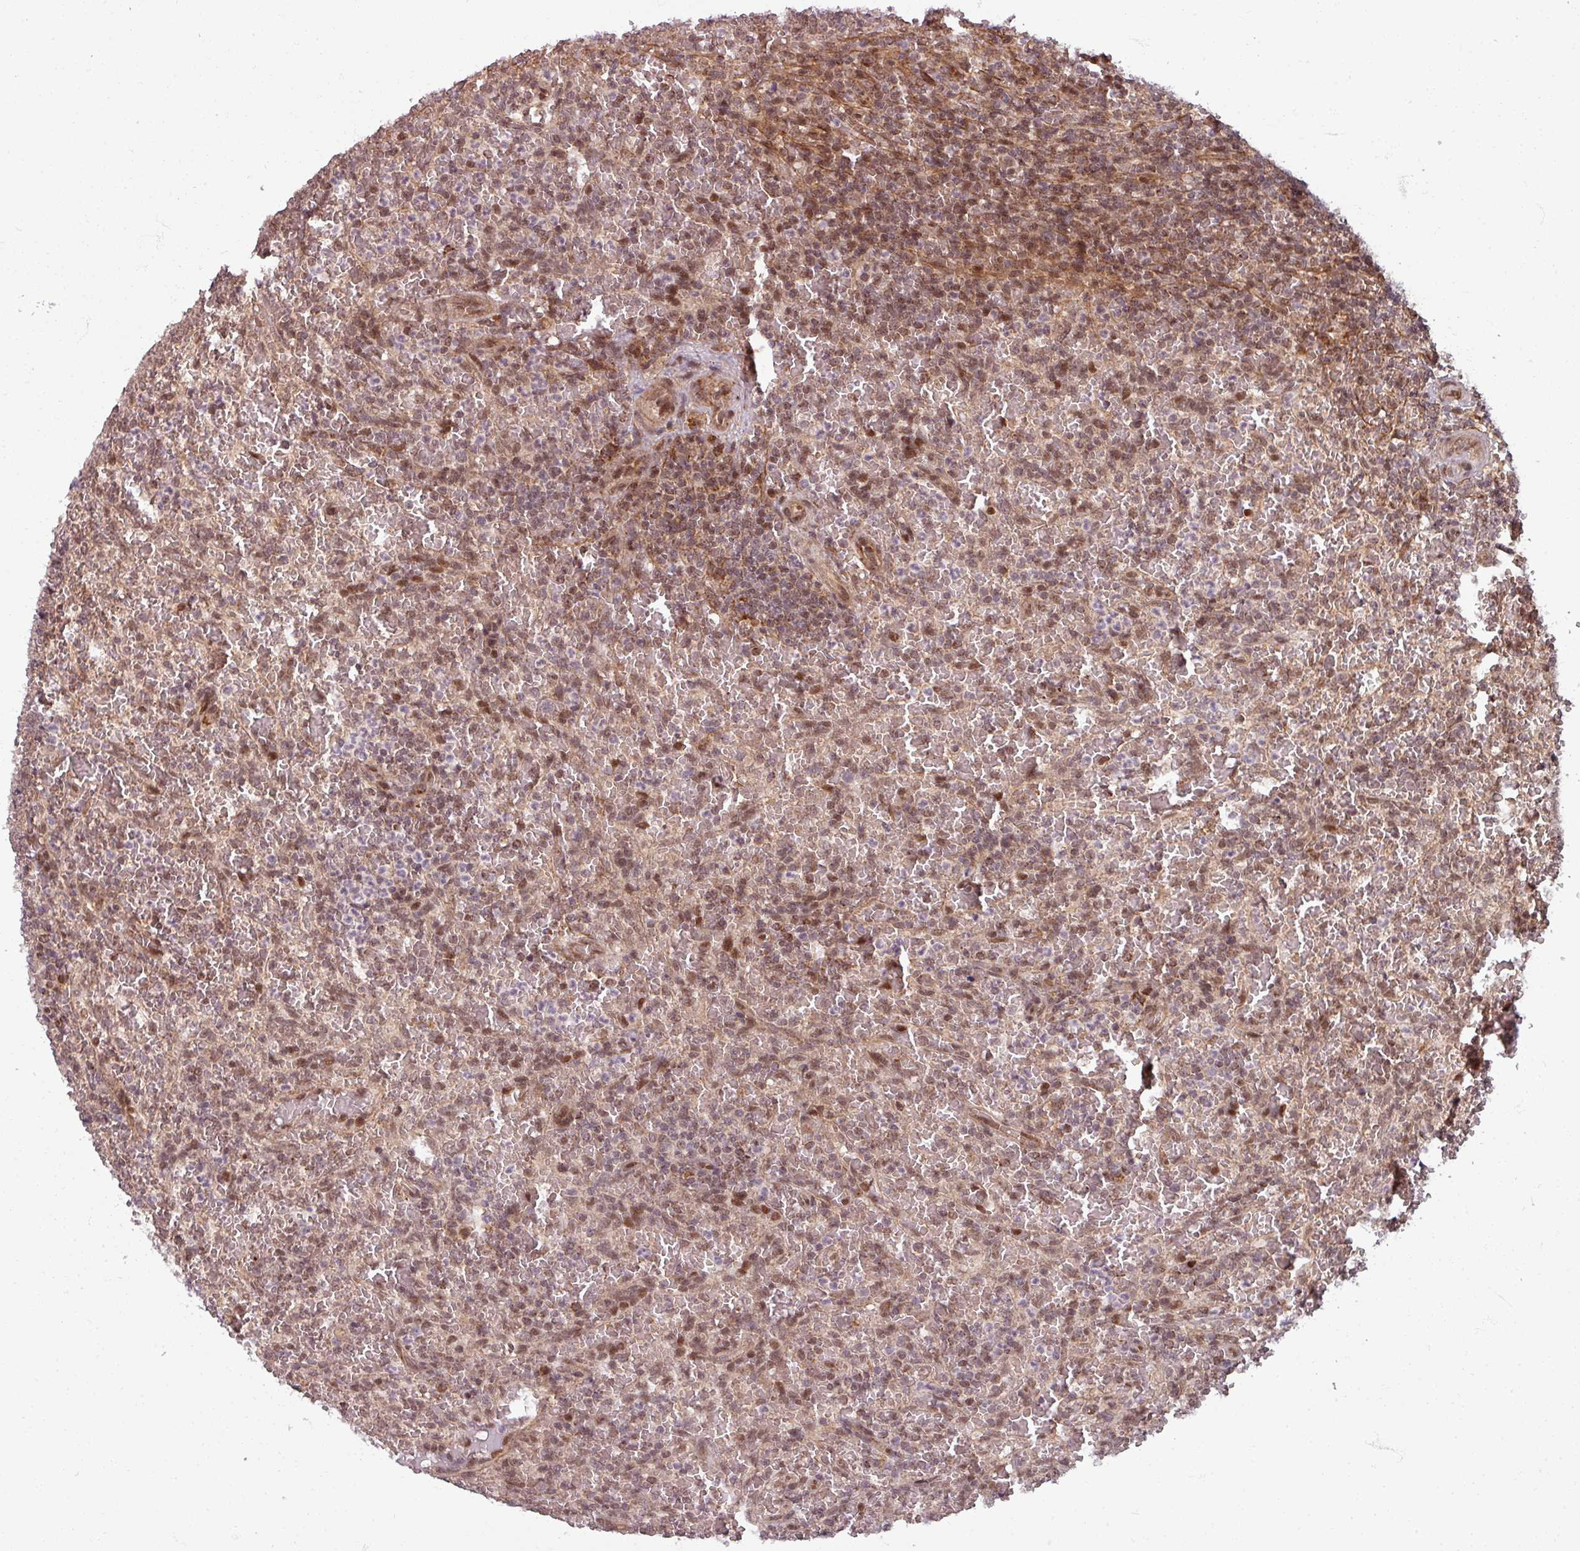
{"staining": {"intensity": "moderate", "quantity": "25%-75%", "location": "nuclear"}, "tissue": "lymphoma", "cell_type": "Tumor cells", "image_type": "cancer", "snomed": [{"axis": "morphology", "description": "Malignant lymphoma, non-Hodgkin's type, Low grade"}, {"axis": "topography", "description": "Spleen"}], "caption": "Lymphoma stained with DAB (3,3'-diaminobenzidine) immunohistochemistry demonstrates medium levels of moderate nuclear staining in about 25%-75% of tumor cells. (brown staining indicates protein expression, while blue staining denotes nuclei).", "gene": "SWI5", "patient": {"sex": "female", "age": 64}}